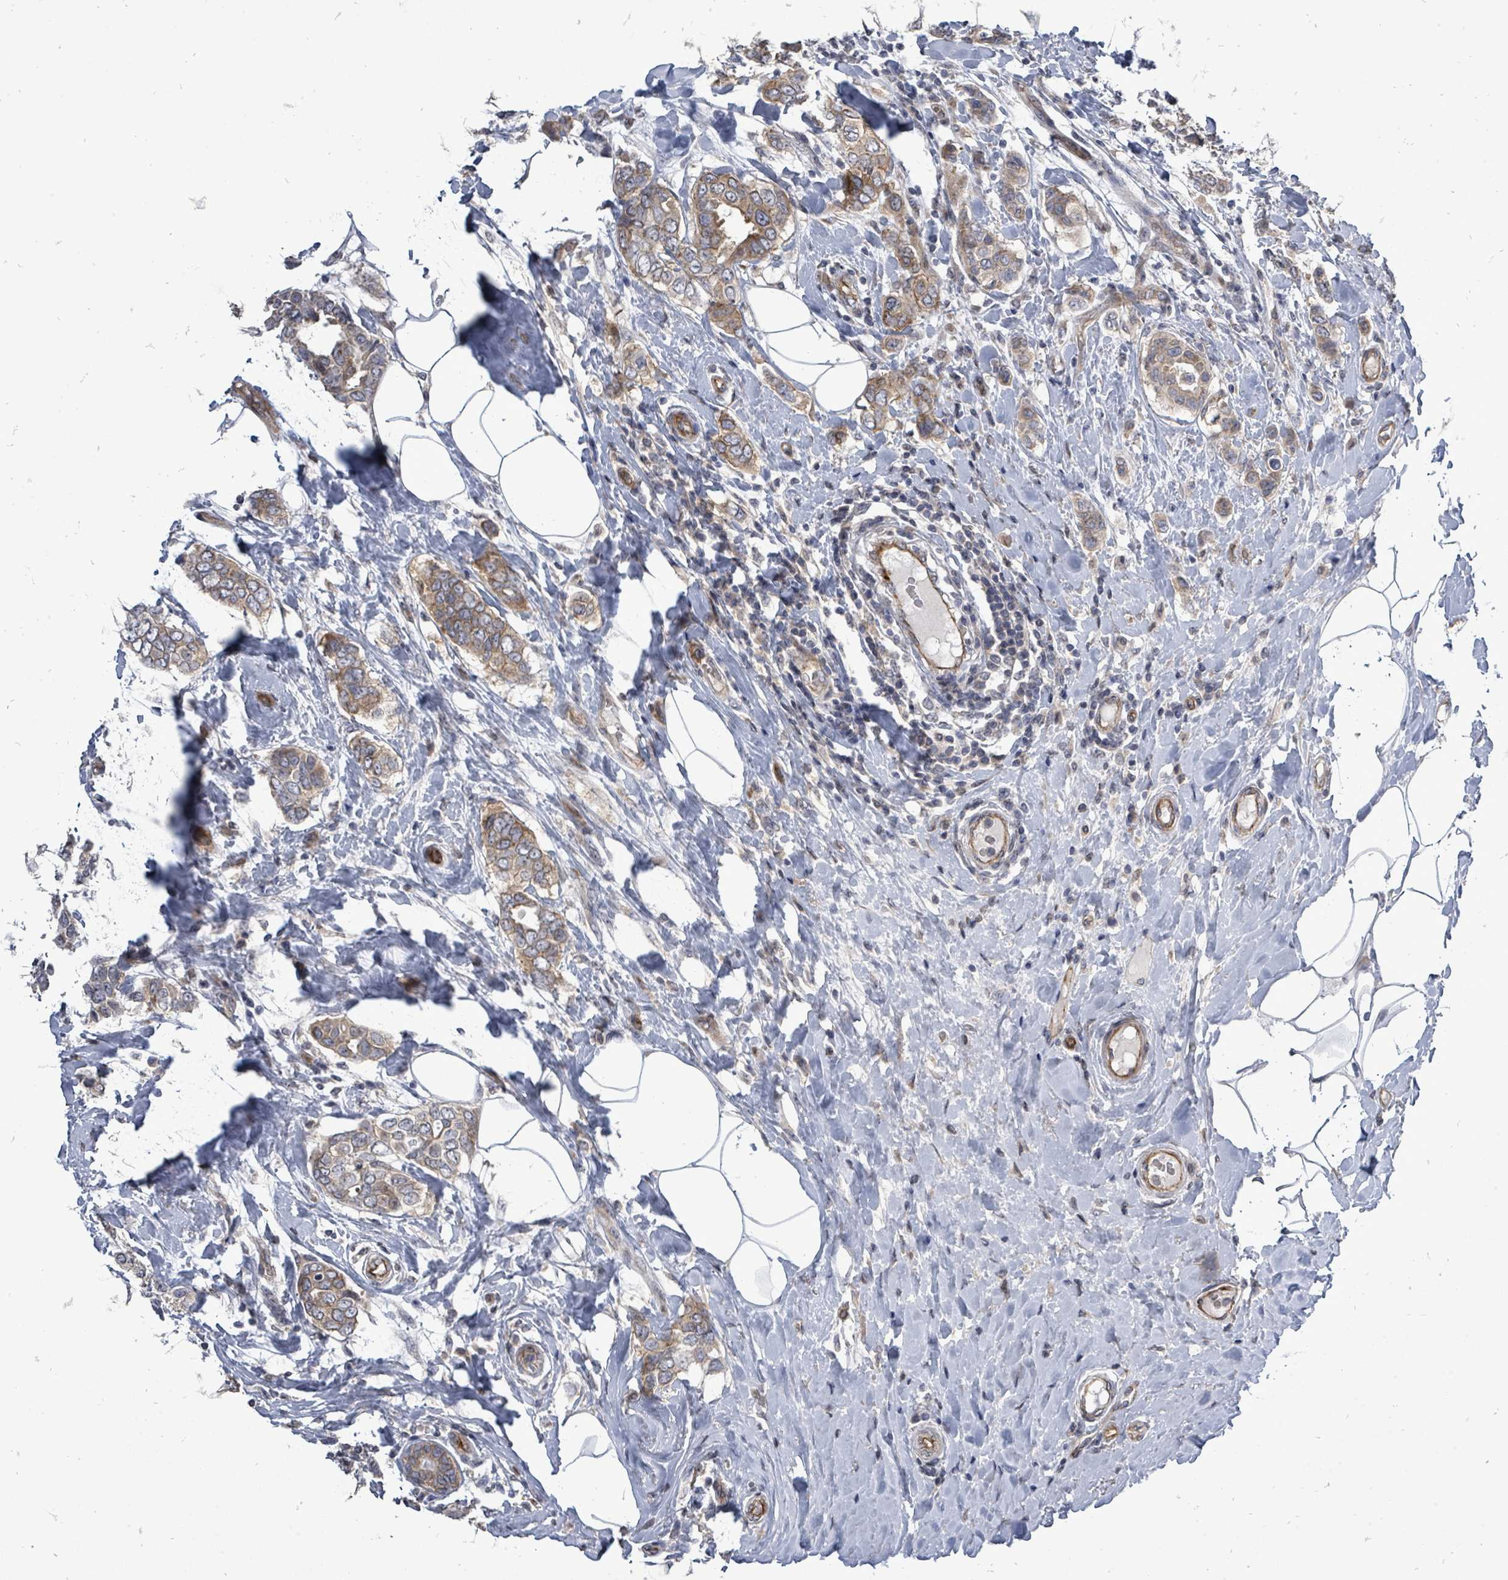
{"staining": {"intensity": "moderate", "quantity": ">75%", "location": "cytoplasmic/membranous"}, "tissue": "breast cancer", "cell_type": "Tumor cells", "image_type": "cancer", "snomed": [{"axis": "morphology", "description": "Lobular carcinoma"}, {"axis": "topography", "description": "Breast"}], "caption": "Approximately >75% of tumor cells in human breast lobular carcinoma display moderate cytoplasmic/membranous protein staining as visualized by brown immunohistochemical staining.", "gene": "RALGAPB", "patient": {"sex": "female", "age": 51}}